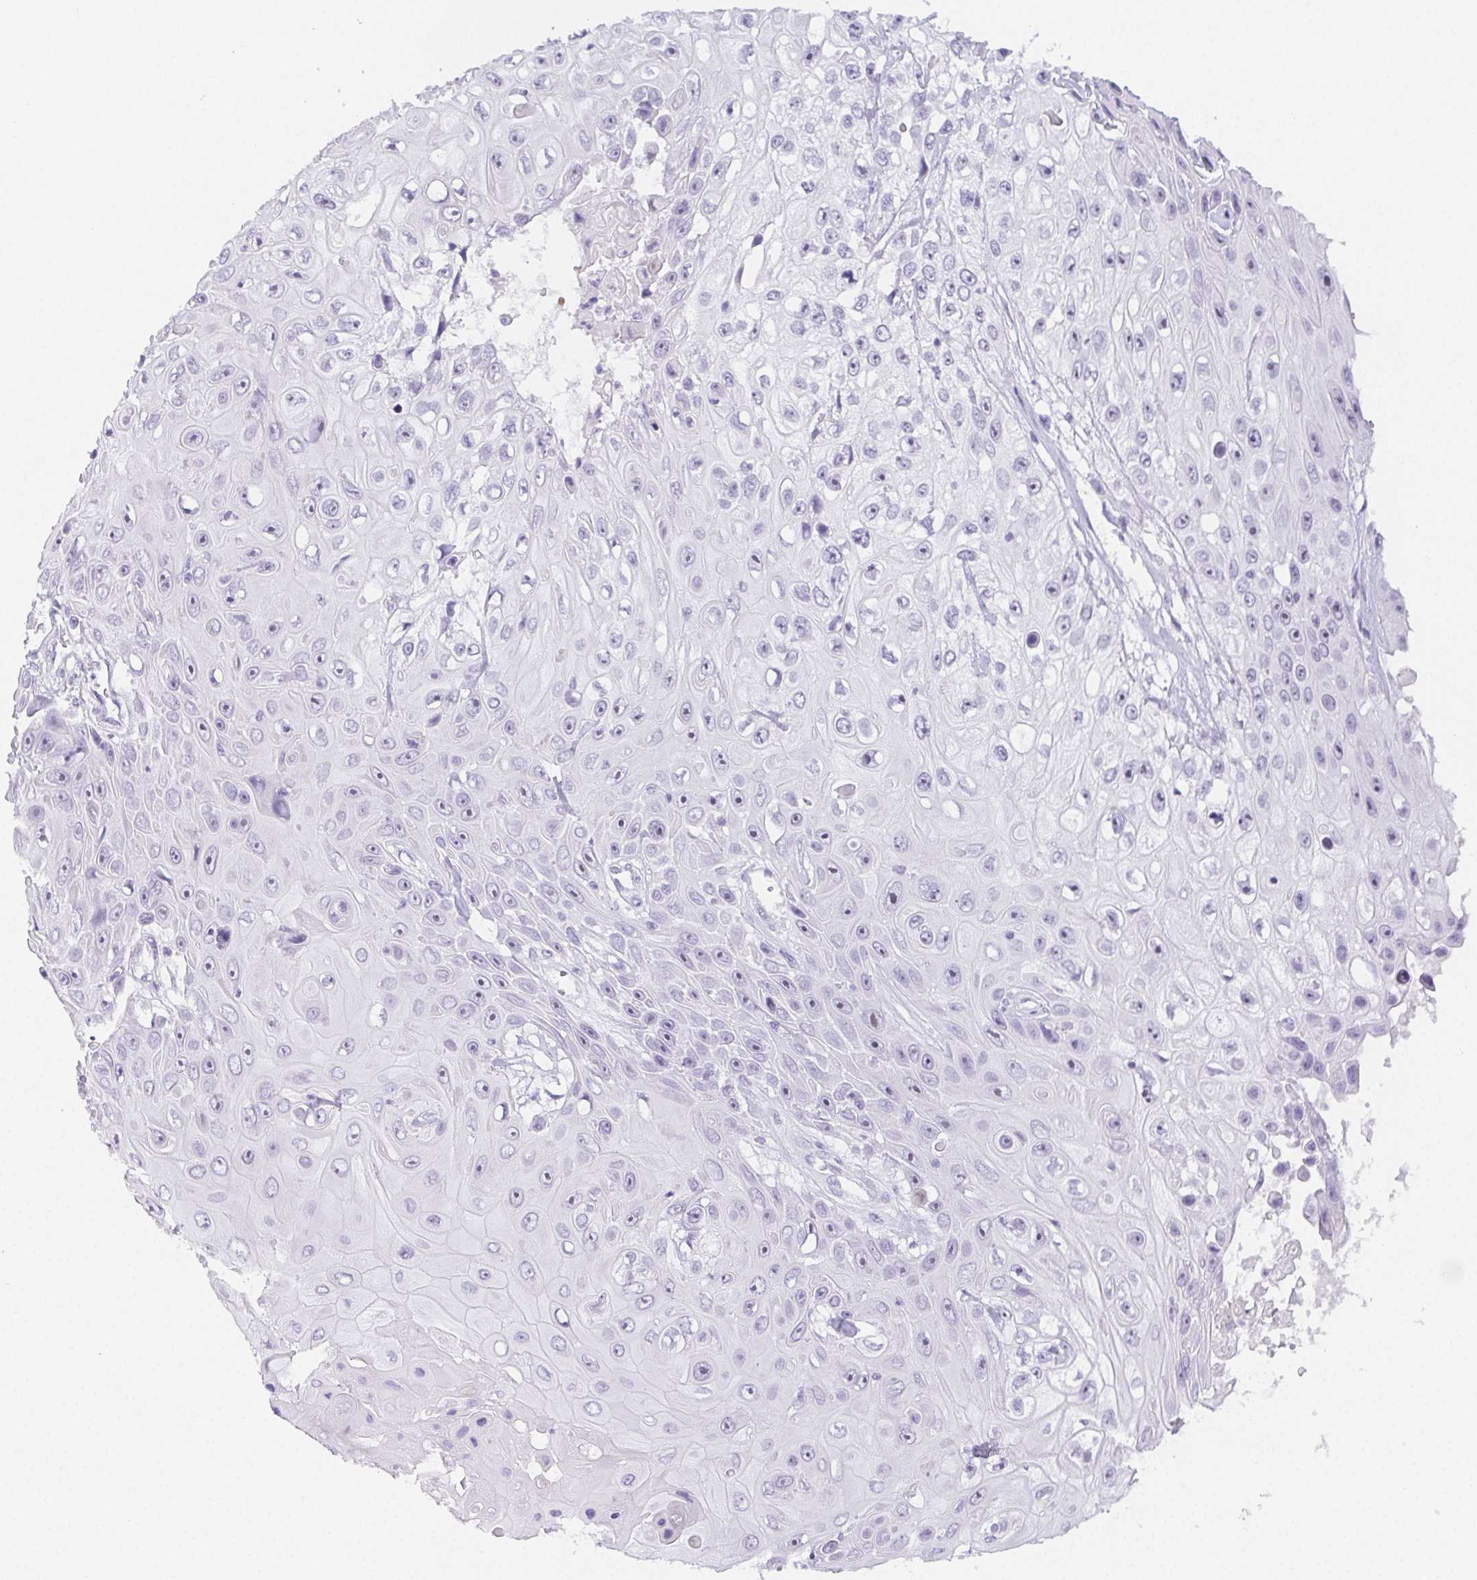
{"staining": {"intensity": "negative", "quantity": "none", "location": "none"}, "tissue": "skin cancer", "cell_type": "Tumor cells", "image_type": "cancer", "snomed": [{"axis": "morphology", "description": "Squamous cell carcinoma, NOS"}, {"axis": "topography", "description": "Skin"}], "caption": "Histopathology image shows no significant protein positivity in tumor cells of skin cancer.", "gene": "ST8SIA3", "patient": {"sex": "male", "age": 82}}